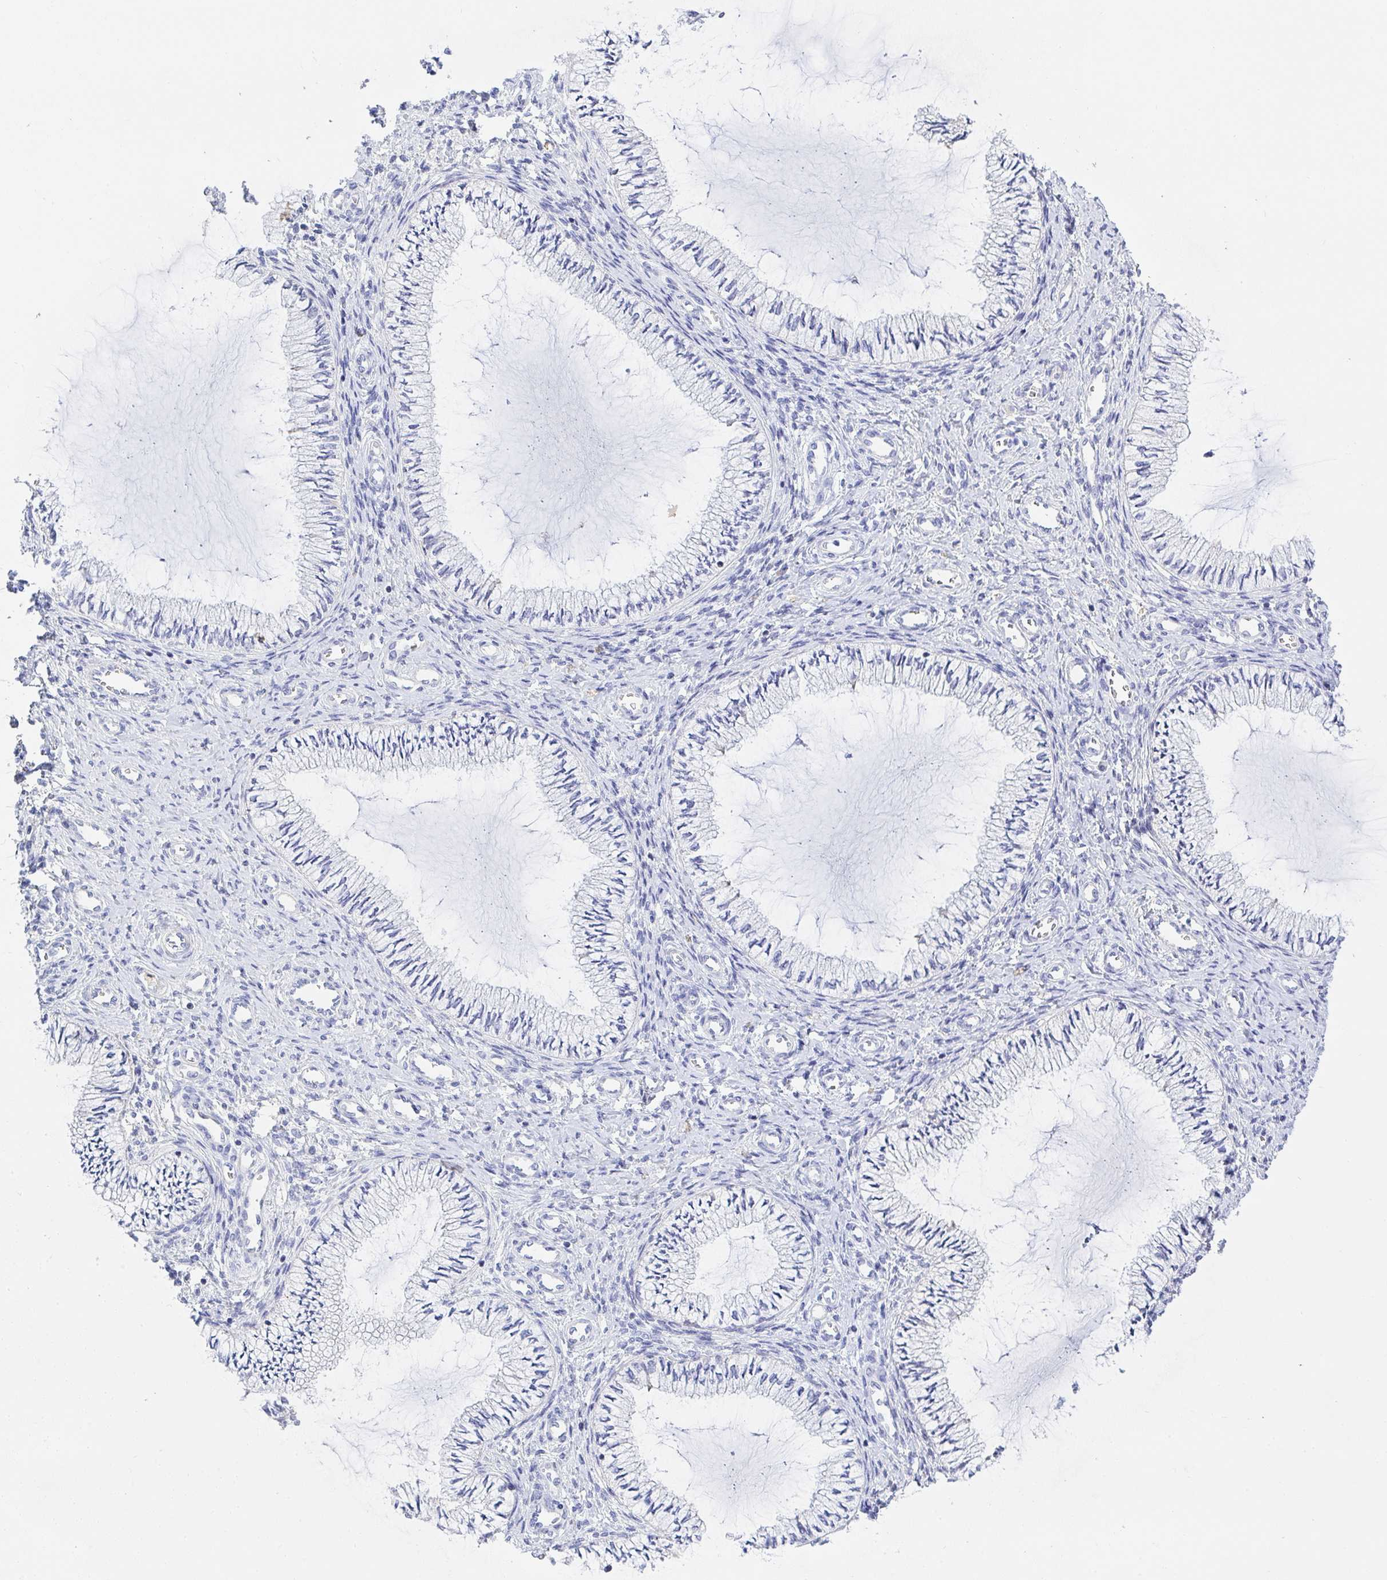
{"staining": {"intensity": "negative", "quantity": "none", "location": "none"}, "tissue": "cervix", "cell_type": "Glandular cells", "image_type": "normal", "snomed": [{"axis": "morphology", "description": "Normal tissue, NOS"}, {"axis": "topography", "description": "Cervix"}], "caption": "Immunohistochemistry (IHC) of unremarkable human cervix demonstrates no expression in glandular cells.", "gene": "ZNF561", "patient": {"sex": "female", "age": 24}}